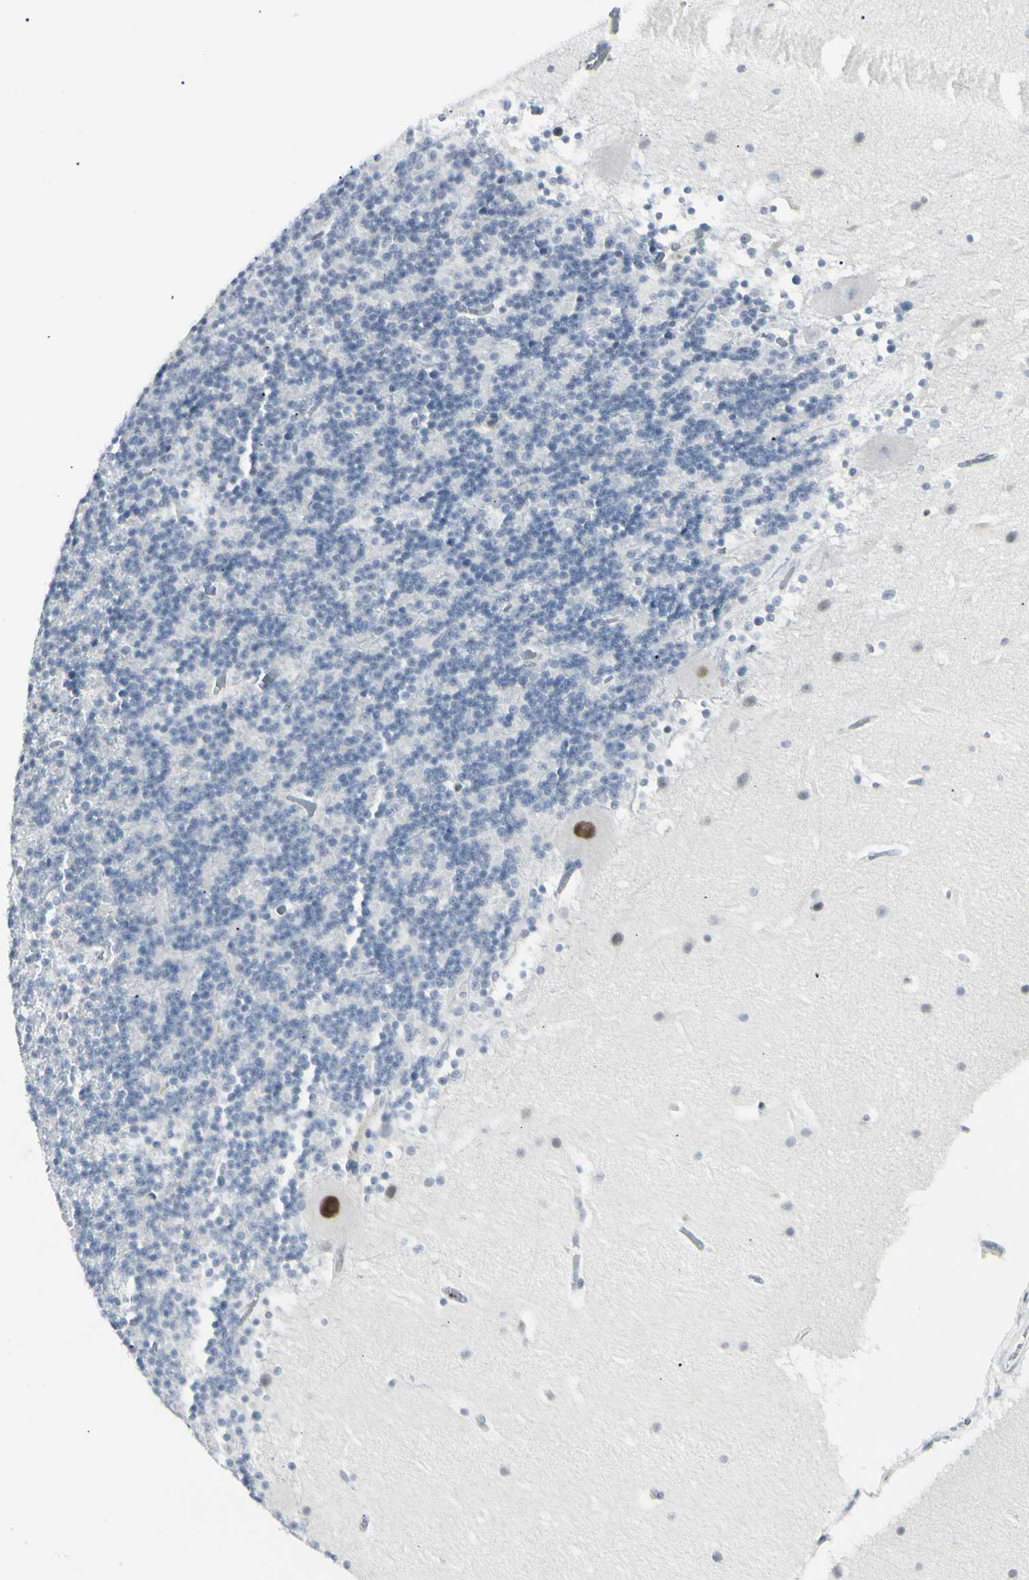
{"staining": {"intensity": "negative", "quantity": "none", "location": "none"}, "tissue": "cerebellum", "cell_type": "Cells in granular layer", "image_type": "normal", "snomed": [{"axis": "morphology", "description": "Normal tissue, NOS"}, {"axis": "topography", "description": "Cerebellum"}], "caption": "An immunohistochemistry (IHC) image of normal cerebellum is shown. There is no staining in cells in granular layer of cerebellum. (Stains: DAB (3,3'-diaminobenzidine) IHC with hematoxylin counter stain, Microscopy: brightfield microscopy at high magnification).", "gene": "ZBTB7B", "patient": {"sex": "female", "age": 19}}